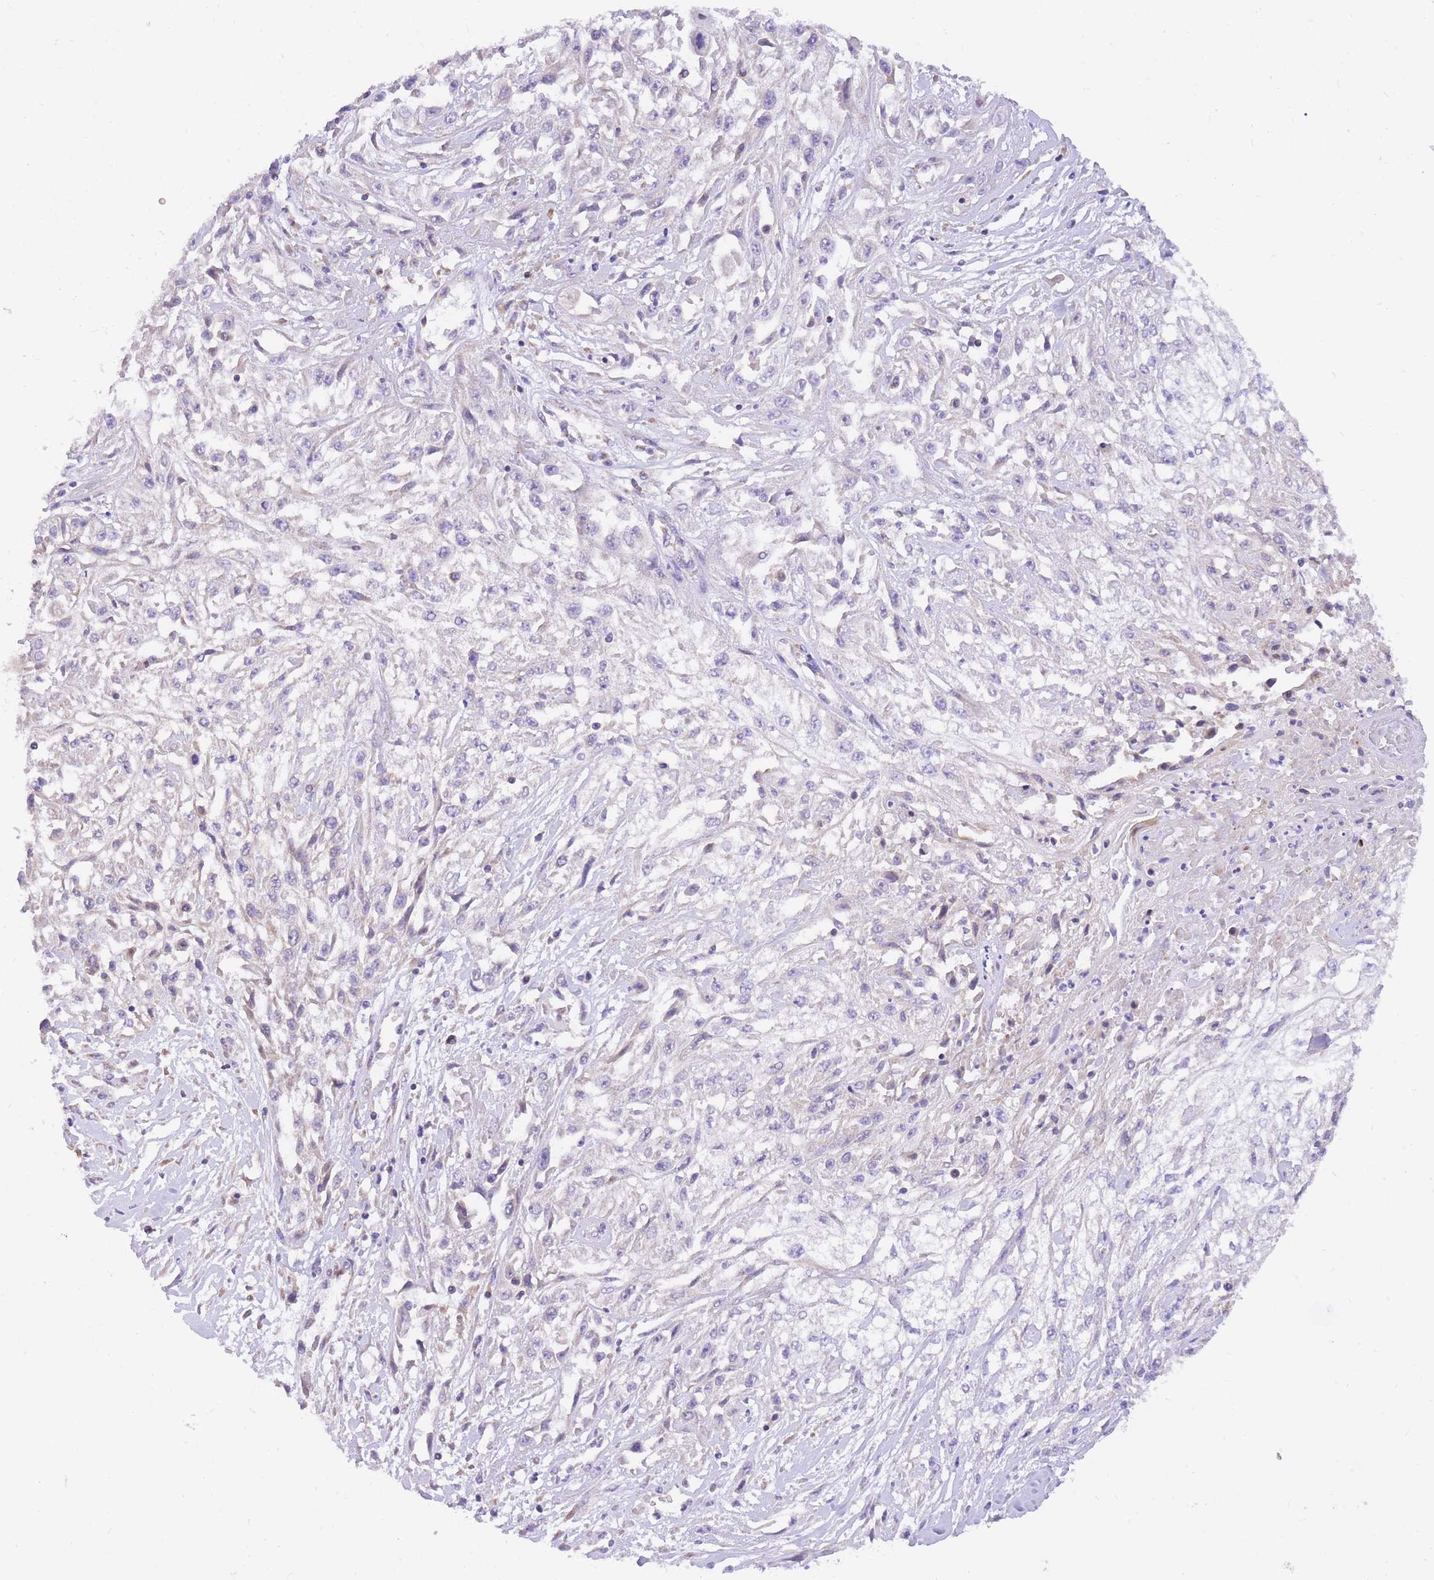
{"staining": {"intensity": "negative", "quantity": "none", "location": "none"}, "tissue": "skin cancer", "cell_type": "Tumor cells", "image_type": "cancer", "snomed": [{"axis": "morphology", "description": "Squamous cell carcinoma, NOS"}, {"axis": "morphology", "description": "Squamous cell carcinoma, metastatic, NOS"}, {"axis": "topography", "description": "Skin"}, {"axis": "topography", "description": "Lymph node"}], "caption": "Squamous cell carcinoma (skin) was stained to show a protein in brown. There is no significant staining in tumor cells.", "gene": "TOPAZ1", "patient": {"sex": "male", "age": 75}}